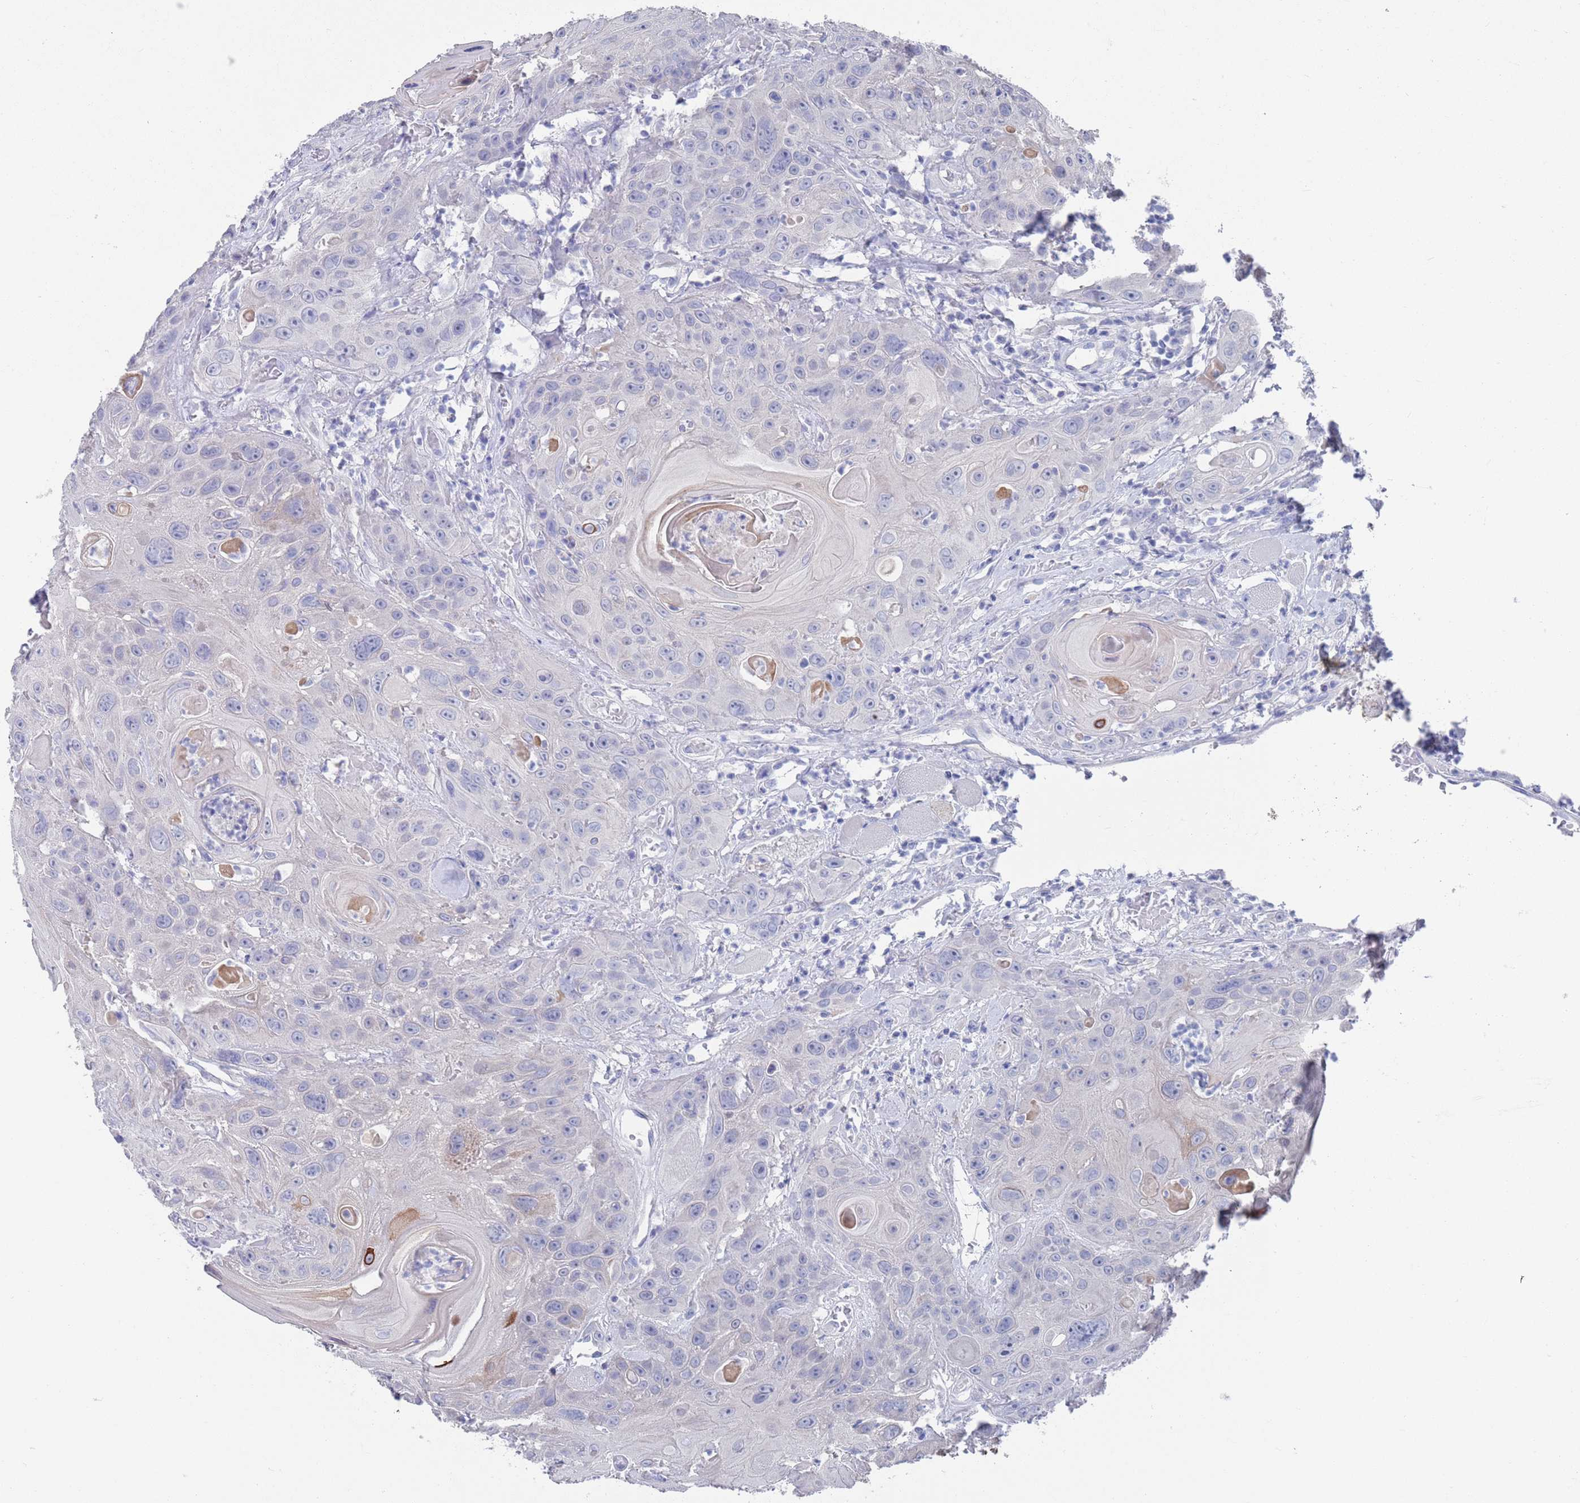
{"staining": {"intensity": "strong", "quantity": "<25%", "location": "cytoplasmic/membranous"}, "tissue": "head and neck cancer", "cell_type": "Tumor cells", "image_type": "cancer", "snomed": [{"axis": "morphology", "description": "Squamous cell carcinoma, NOS"}, {"axis": "topography", "description": "Head-Neck"}], "caption": "A micrograph of human head and neck cancer (squamous cell carcinoma) stained for a protein displays strong cytoplasmic/membranous brown staining in tumor cells.", "gene": "MTMR2", "patient": {"sex": "female", "age": 59}}